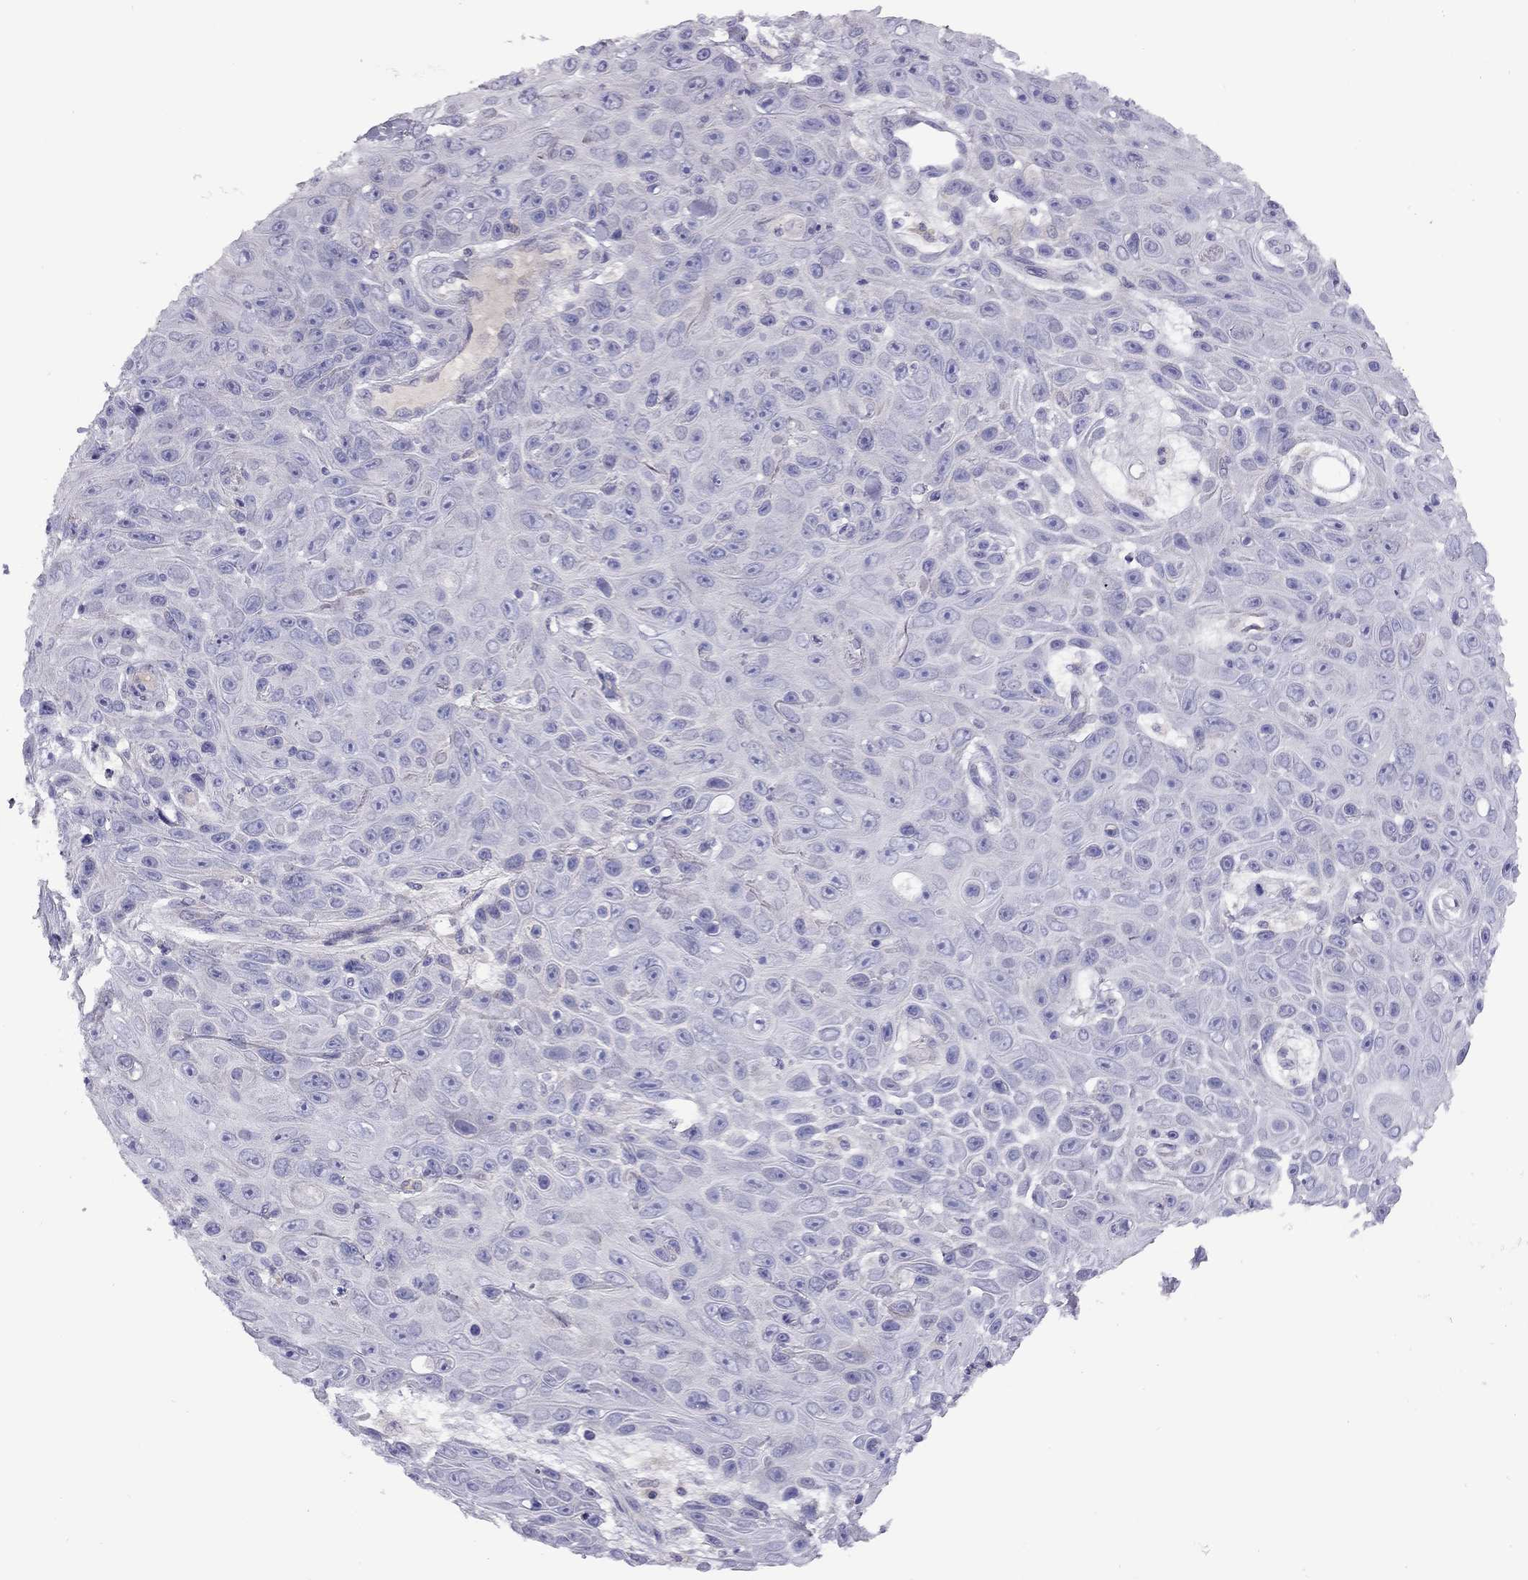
{"staining": {"intensity": "negative", "quantity": "none", "location": "none"}, "tissue": "skin cancer", "cell_type": "Tumor cells", "image_type": "cancer", "snomed": [{"axis": "morphology", "description": "Squamous cell carcinoma, NOS"}, {"axis": "topography", "description": "Skin"}], "caption": "This image is of skin cancer stained with immunohistochemistry to label a protein in brown with the nuclei are counter-stained blue. There is no expression in tumor cells.", "gene": "CPNE4", "patient": {"sex": "male", "age": 82}}